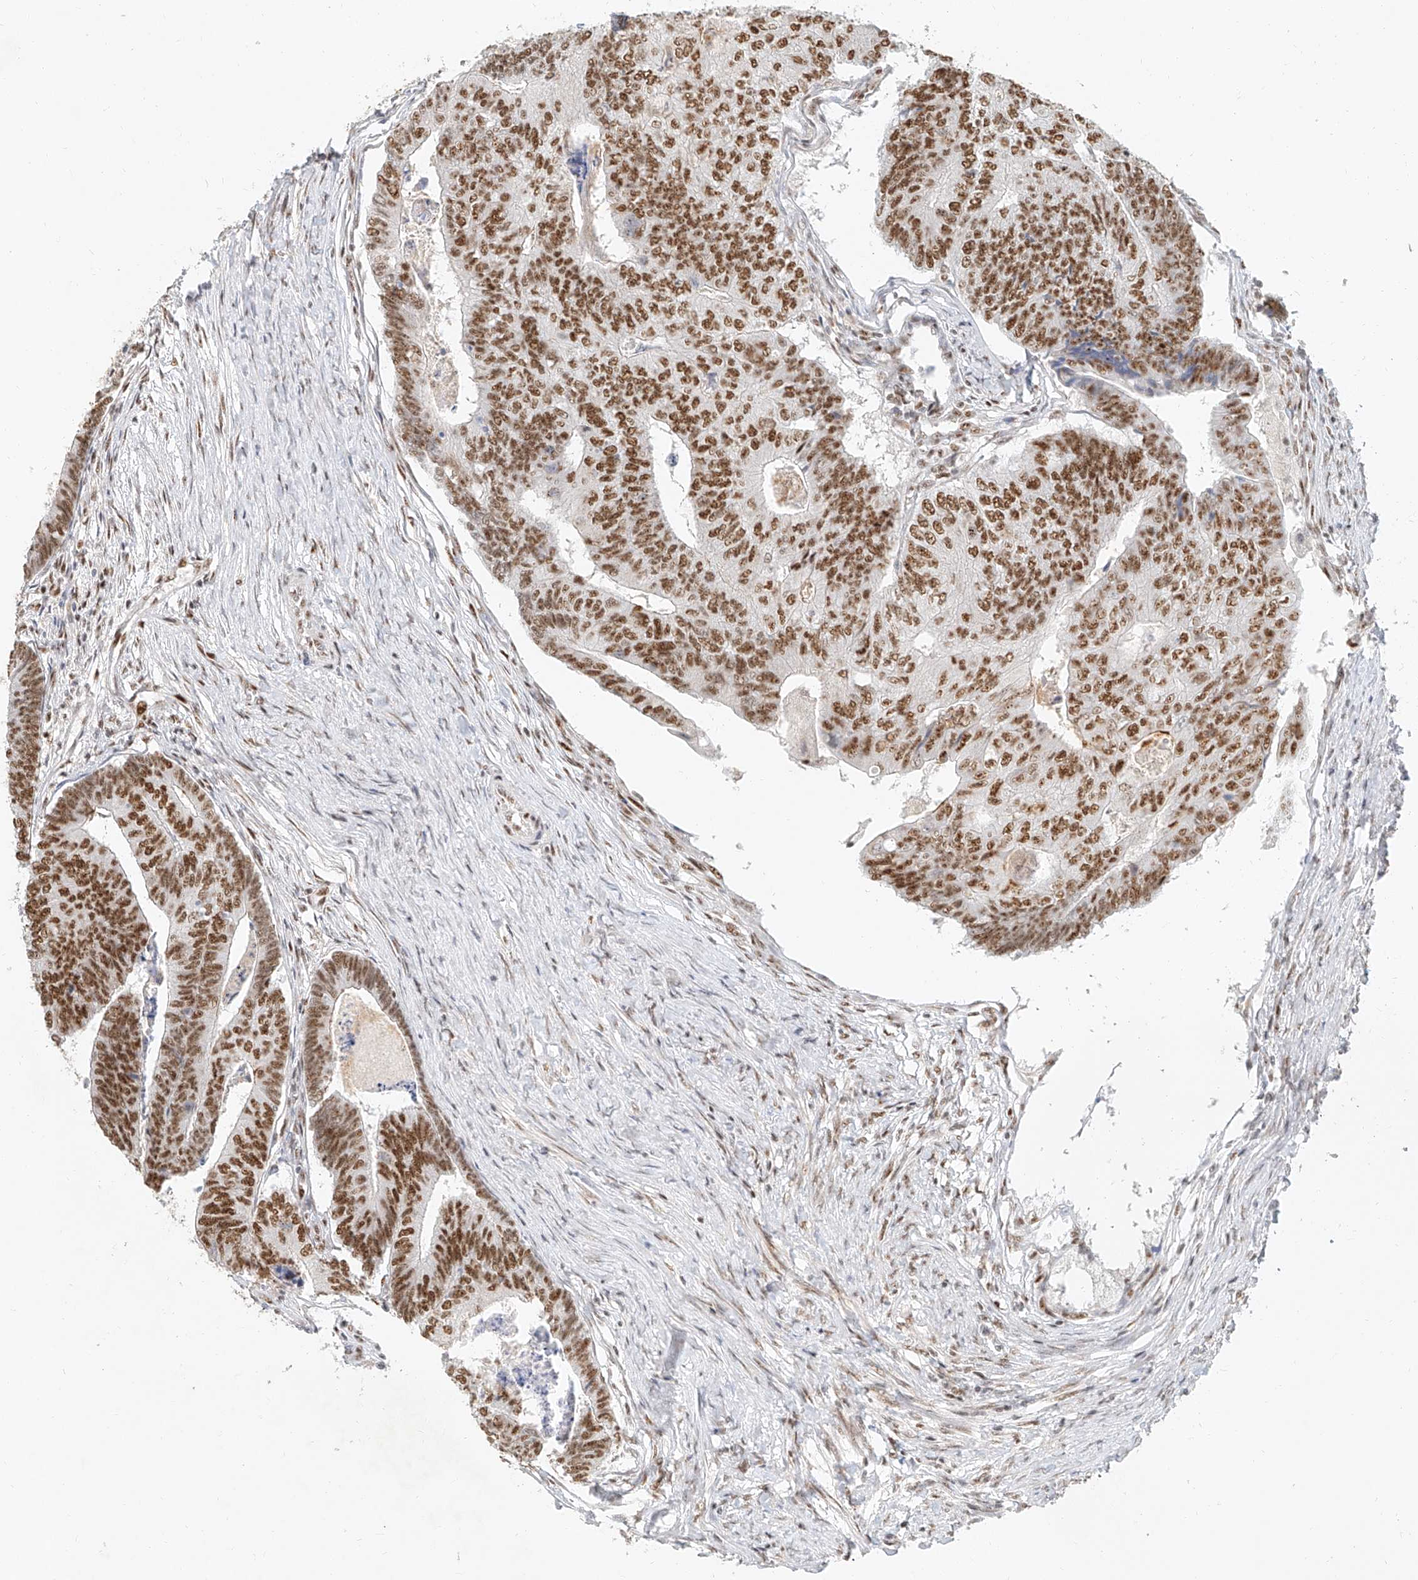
{"staining": {"intensity": "strong", "quantity": ">75%", "location": "nuclear"}, "tissue": "colorectal cancer", "cell_type": "Tumor cells", "image_type": "cancer", "snomed": [{"axis": "morphology", "description": "Adenocarcinoma, NOS"}, {"axis": "topography", "description": "Colon"}], "caption": "Strong nuclear expression is appreciated in approximately >75% of tumor cells in colorectal cancer. Nuclei are stained in blue.", "gene": "CXorf58", "patient": {"sex": "female", "age": 67}}